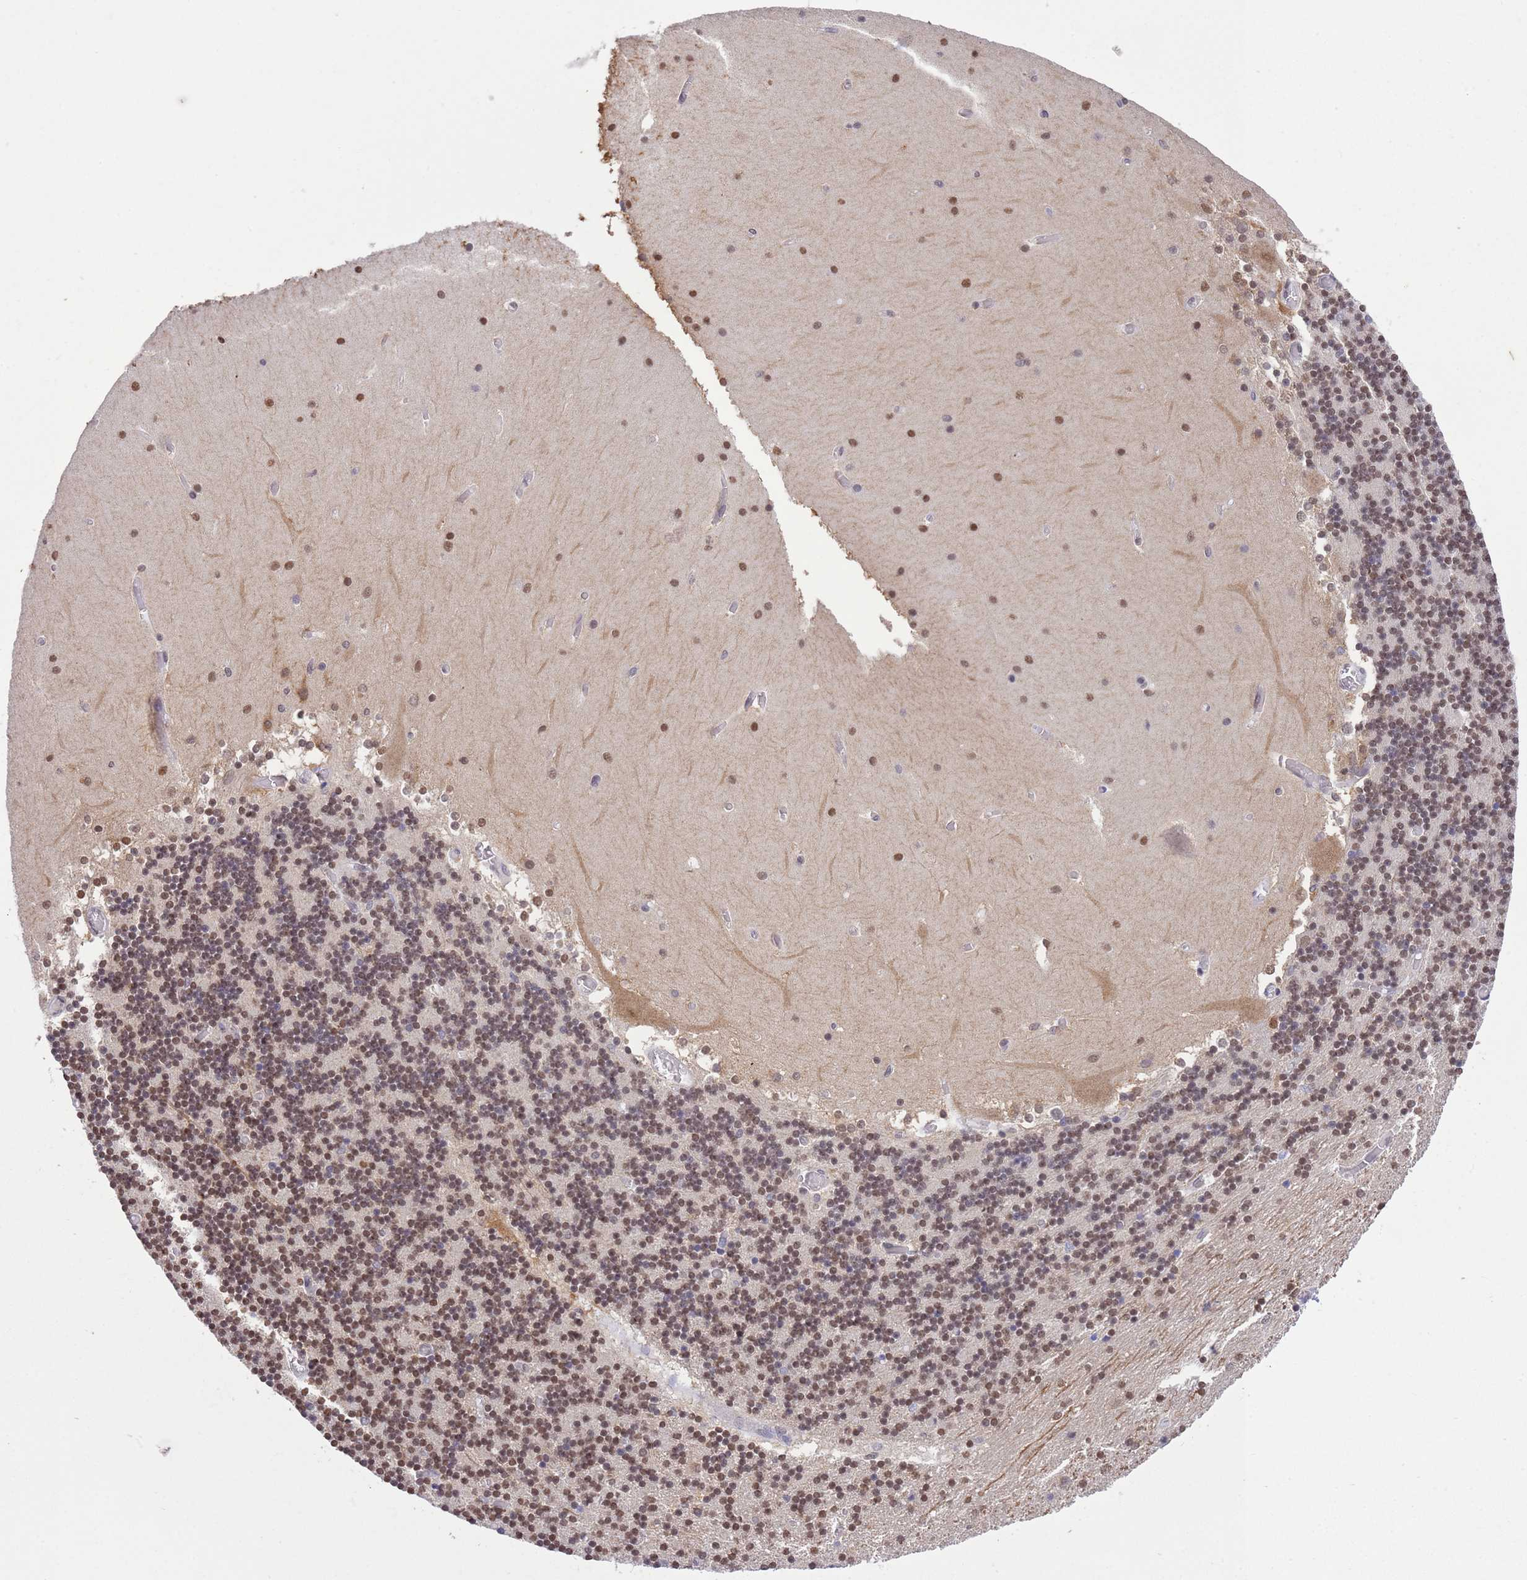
{"staining": {"intensity": "moderate", "quantity": "25%-75%", "location": "nuclear"}, "tissue": "cerebellum", "cell_type": "Cells in granular layer", "image_type": "normal", "snomed": [{"axis": "morphology", "description": "Normal tissue, NOS"}, {"axis": "topography", "description": "Cerebellum"}], "caption": "Brown immunohistochemical staining in unremarkable human cerebellum reveals moderate nuclear staining in approximately 25%-75% of cells in granular layer.", "gene": "TRIM32", "patient": {"sex": "female", "age": 28}}